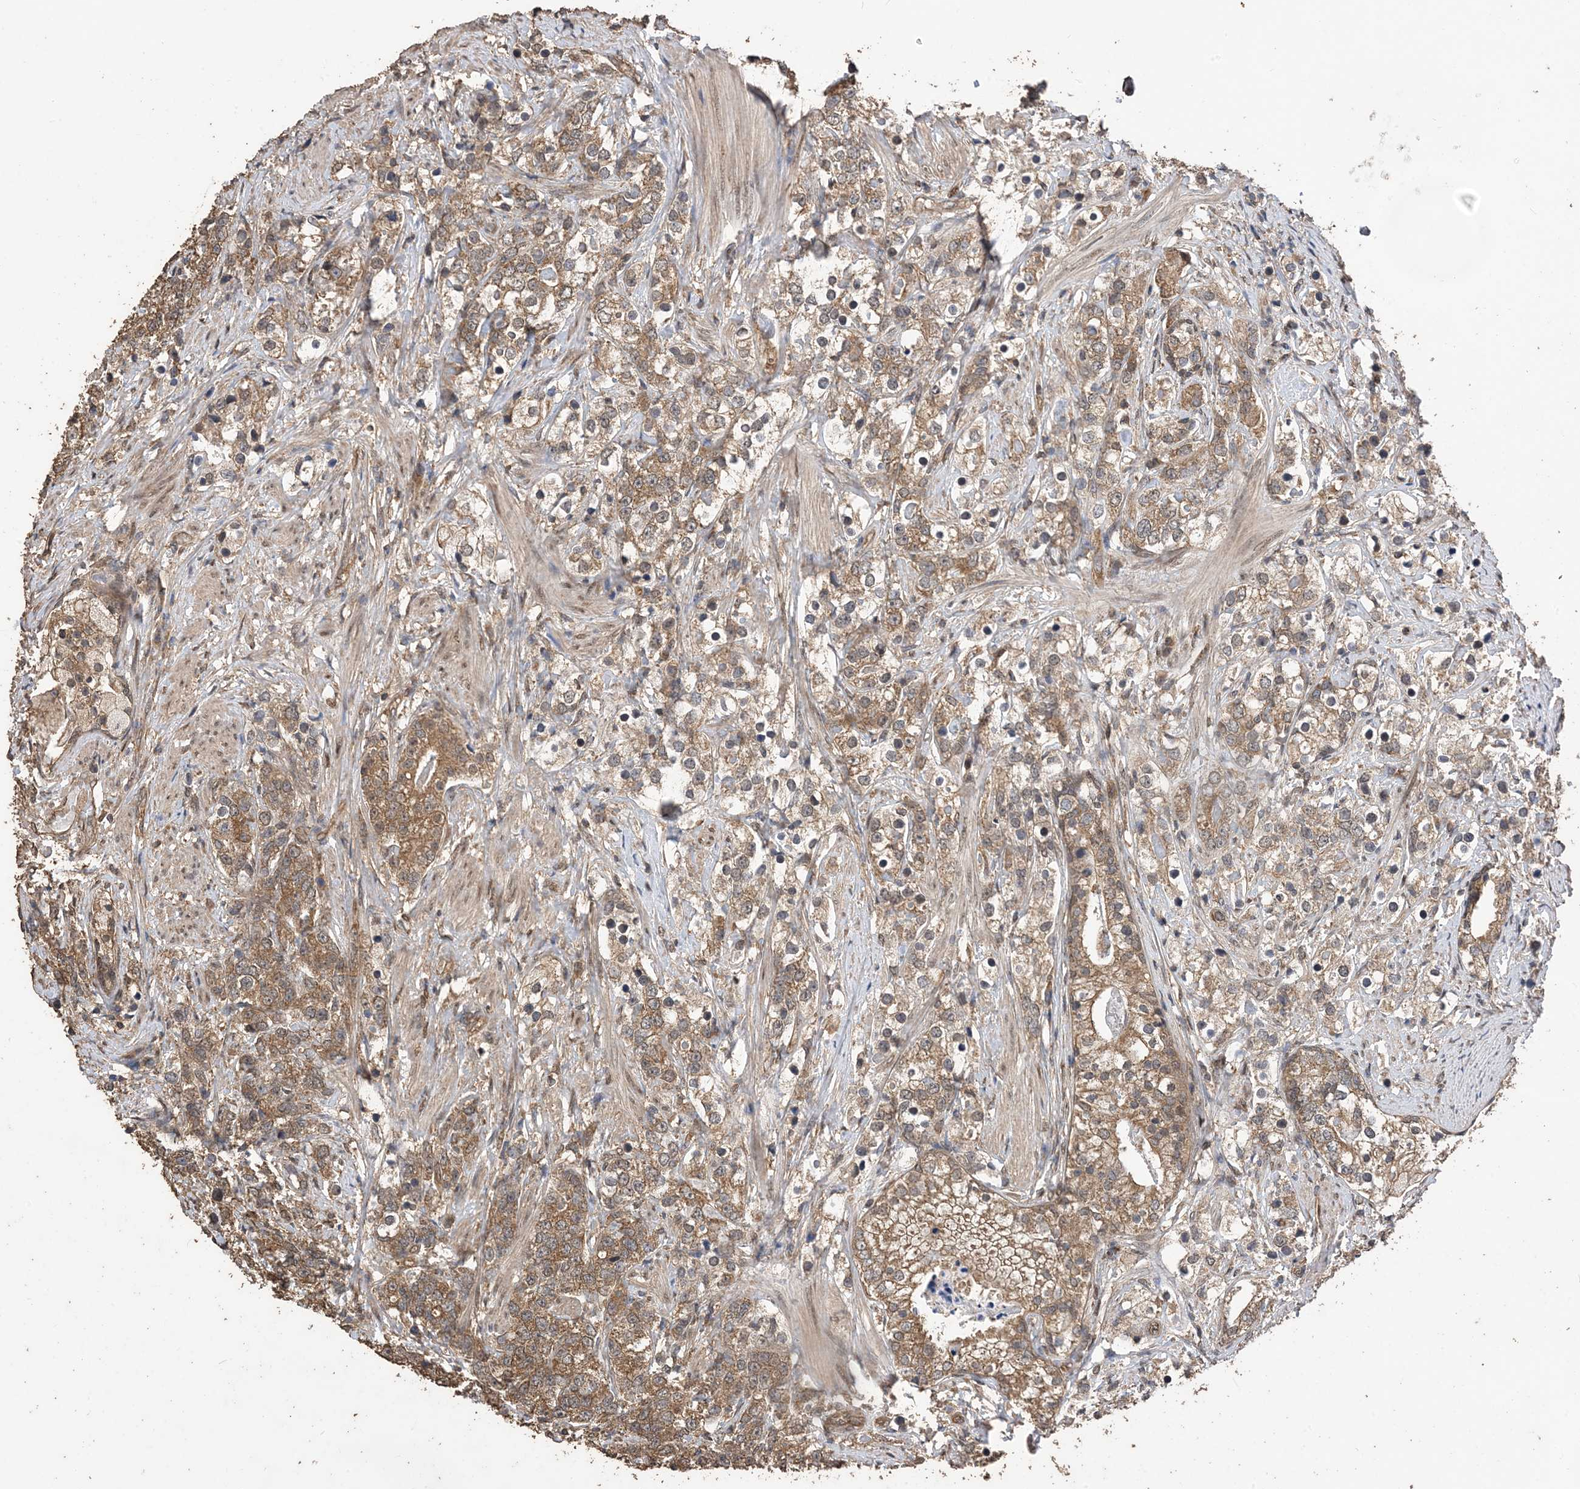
{"staining": {"intensity": "moderate", "quantity": ">75%", "location": "cytoplasmic/membranous"}, "tissue": "prostate cancer", "cell_type": "Tumor cells", "image_type": "cancer", "snomed": [{"axis": "morphology", "description": "Adenocarcinoma, High grade"}, {"axis": "topography", "description": "Prostate"}], "caption": "A medium amount of moderate cytoplasmic/membranous staining is present in approximately >75% of tumor cells in adenocarcinoma (high-grade) (prostate) tissue. (Stains: DAB in brown, nuclei in blue, Microscopy: brightfield microscopy at high magnification).", "gene": "ZKSCAN5", "patient": {"sex": "male", "age": 69}}